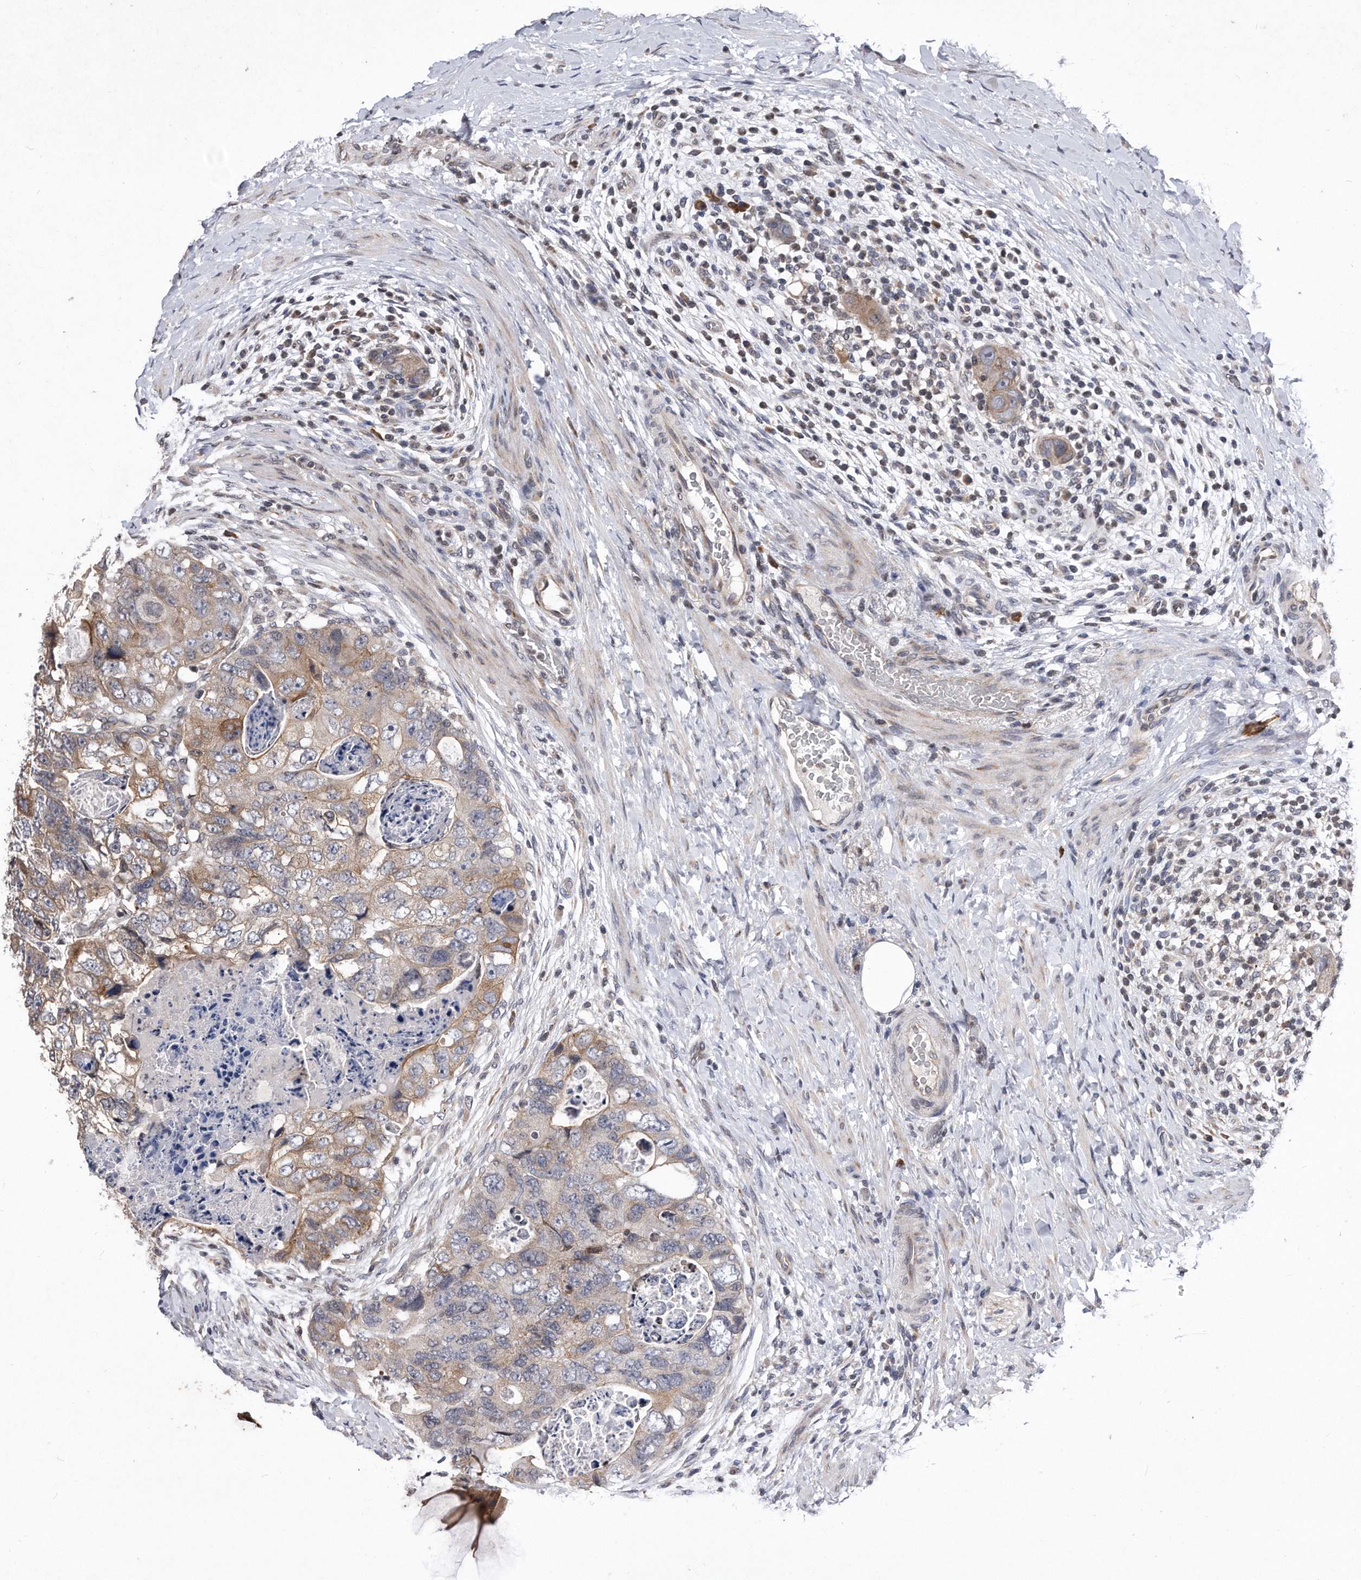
{"staining": {"intensity": "moderate", "quantity": "<25%", "location": "cytoplasmic/membranous"}, "tissue": "colorectal cancer", "cell_type": "Tumor cells", "image_type": "cancer", "snomed": [{"axis": "morphology", "description": "Adenocarcinoma, NOS"}, {"axis": "topography", "description": "Rectum"}], "caption": "Immunohistochemical staining of human colorectal adenocarcinoma displays moderate cytoplasmic/membranous protein staining in about <25% of tumor cells. Immunohistochemistry stains the protein of interest in brown and the nuclei are stained blue.", "gene": "DAB1", "patient": {"sex": "male", "age": 59}}